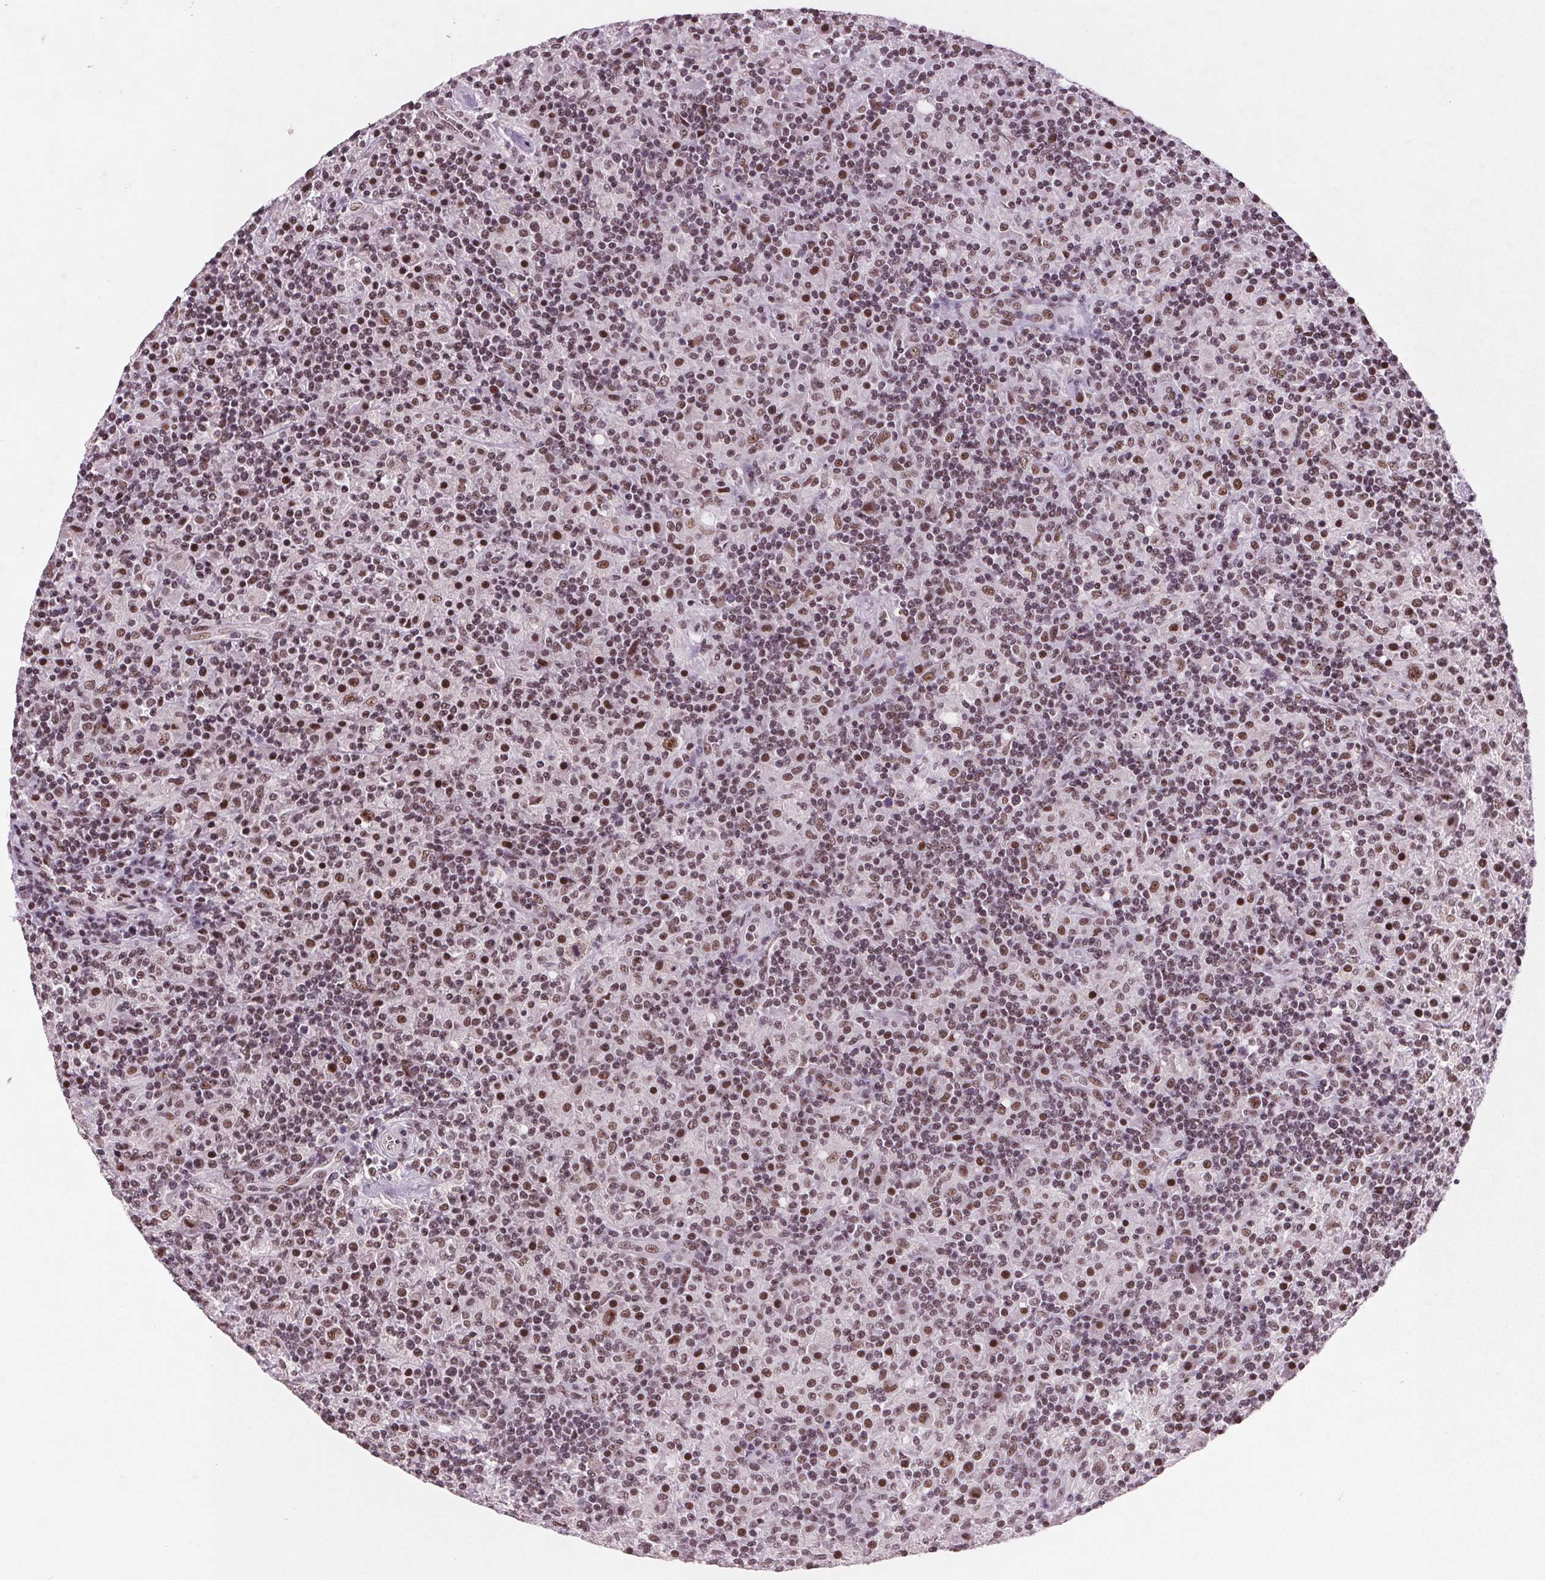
{"staining": {"intensity": "moderate", "quantity": ">75%", "location": "nuclear"}, "tissue": "lymphoma", "cell_type": "Tumor cells", "image_type": "cancer", "snomed": [{"axis": "morphology", "description": "Hodgkin's disease, NOS"}, {"axis": "topography", "description": "Lymph node"}], "caption": "Lymphoma stained with a protein marker displays moderate staining in tumor cells.", "gene": "RPS6KA2", "patient": {"sex": "male", "age": 70}}